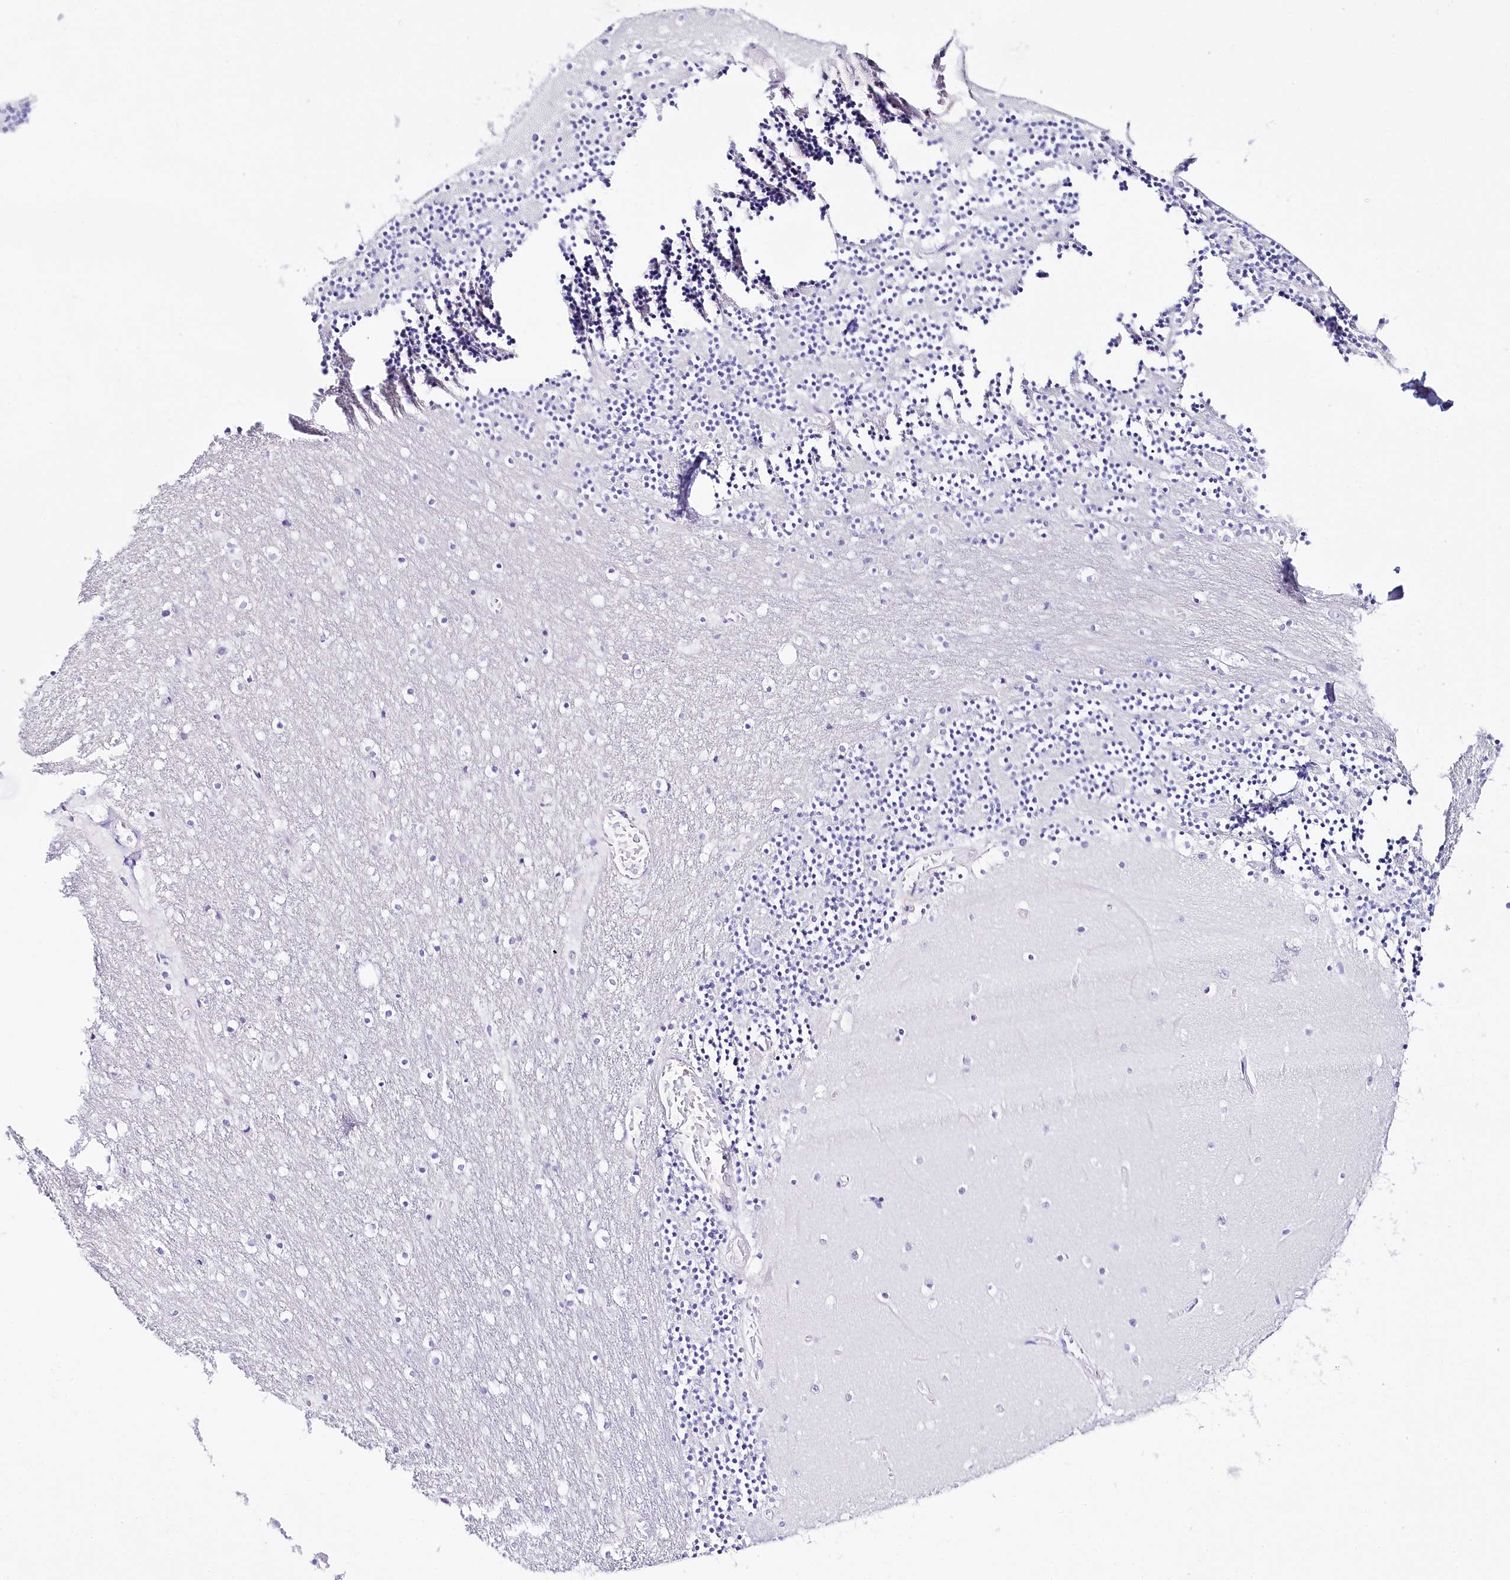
{"staining": {"intensity": "negative", "quantity": "none", "location": "none"}, "tissue": "cerebellum", "cell_type": "Cells in granular layer", "image_type": "normal", "snomed": [{"axis": "morphology", "description": "Normal tissue, NOS"}, {"axis": "topography", "description": "Cerebellum"}], "caption": "A histopathology image of cerebellum stained for a protein reveals no brown staining in cells in granular layer.", "gene": "CSN3", "patient": {"sex": "female", "age": 28}}